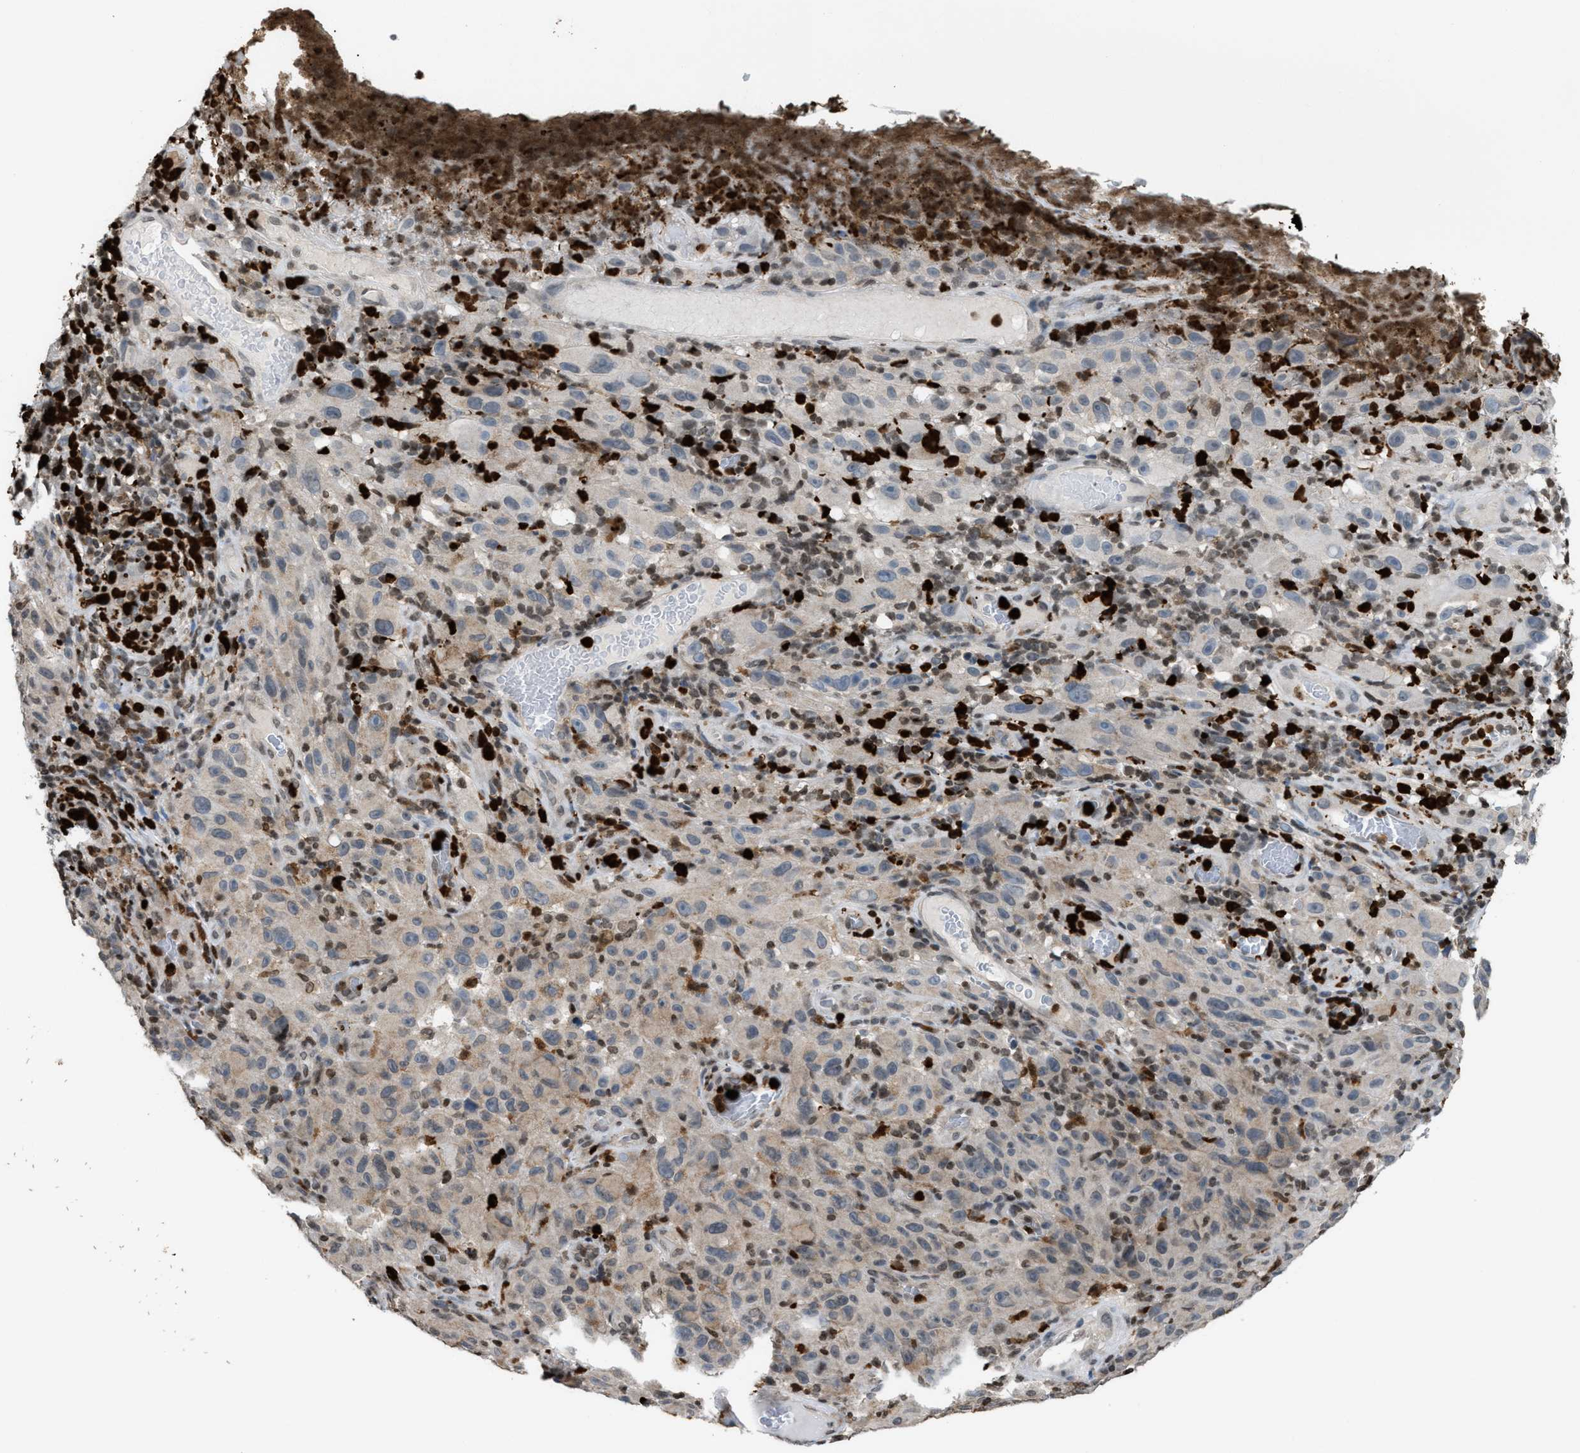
{"staining": {"intensity": "weak", "quantity": "<25%", "location": "cytoplasmic/membranous"}, "tissue": "melanoma", "cell_type": "Tumor cells", "image_type": "cancer", "snomed": [{"axis": "morphology", "description": "Malignant melanoma, NOS"}, {"axis": "topography", "description": "Skin"}], "caption": "Tumor cells show no significant staining in malignant melanoma.", "gene": "PRUNE2", "patient": {"sex": "female", "age": 82}}